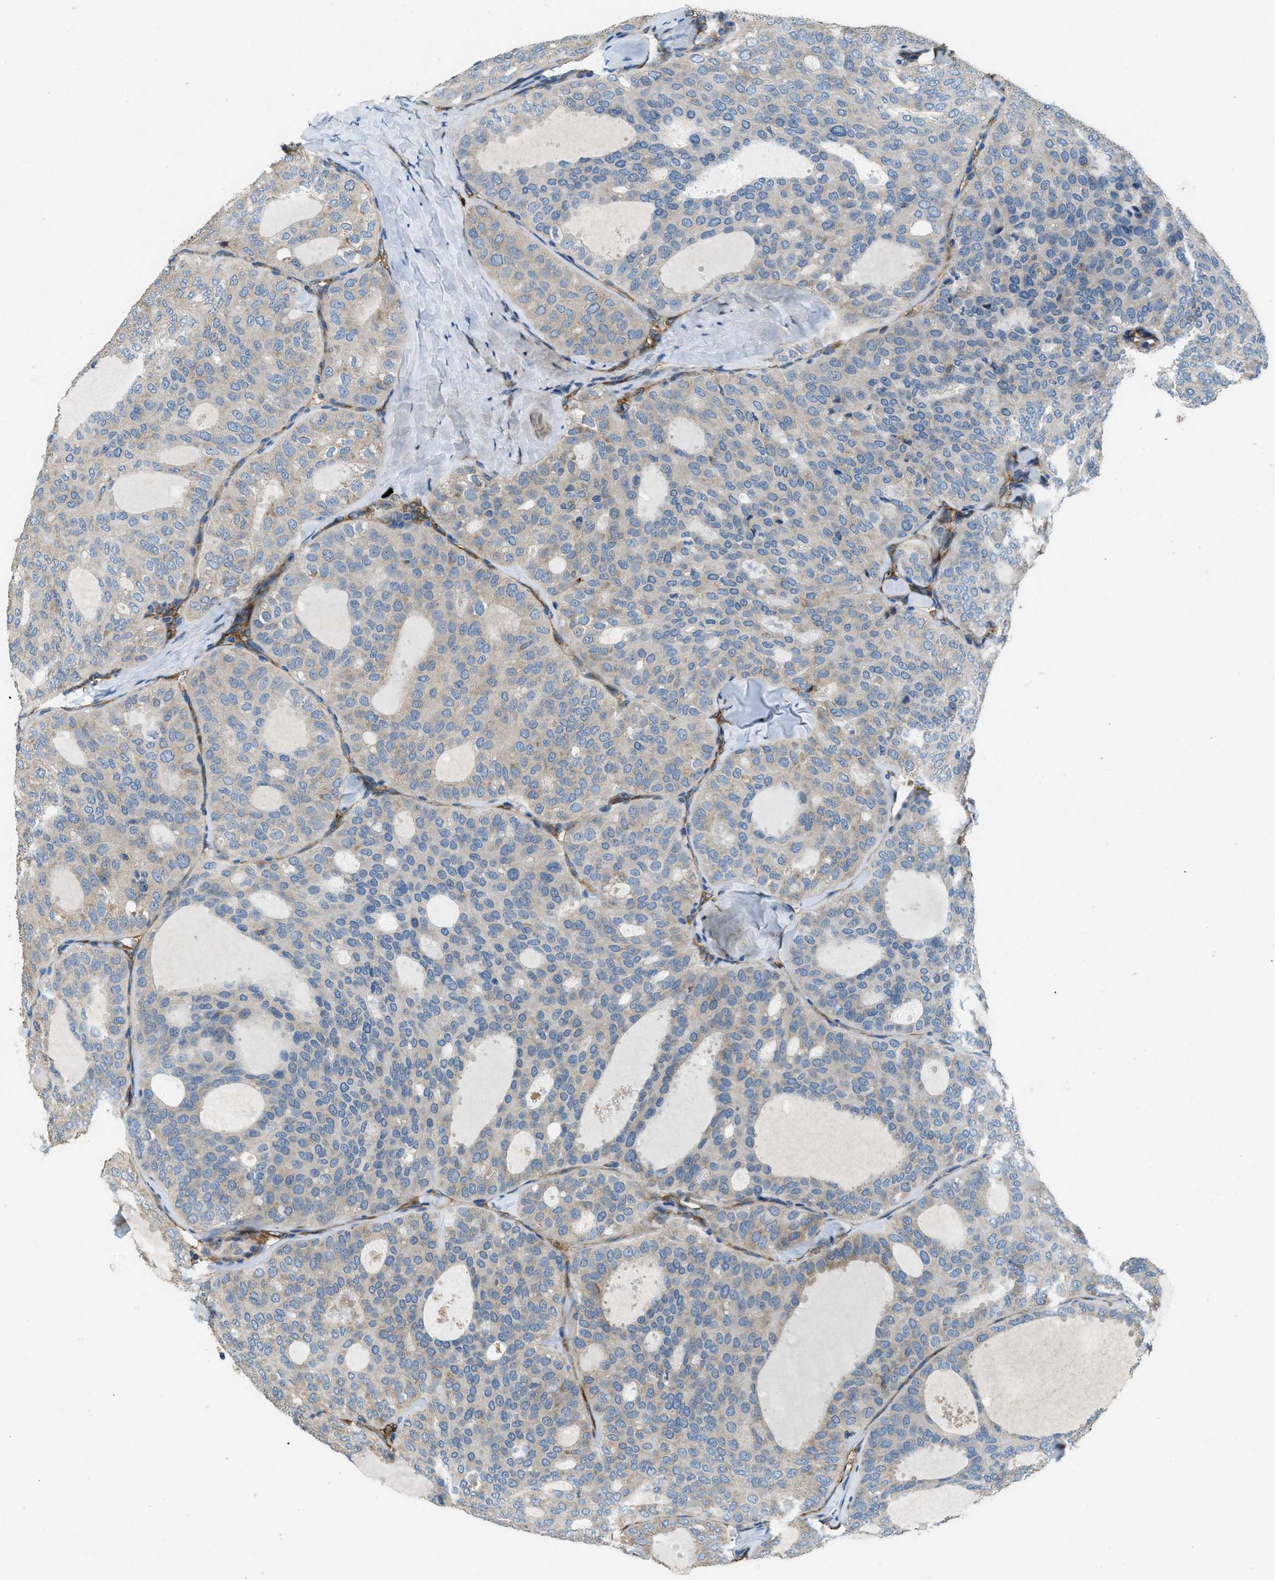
{"staining": {"intensity": "weak", "quantity": "<25%", "location": "cytoplasmic/membranous"}, "tissue": "thyroid cancer", "cell_type": "Tumor cells", "image_type": "cancer", "snomed": [{"axis": "morphology", "description": "Follicular adenoma carcinoma, NOS"}, {"axis": "topography", "description": "Thyroid gland"}], "caption": "An immunohistochemistry (IHC) histopathology image of thyroid cancer is shown. There is no staining in tumor cells of thyroid cancer.", "gene": "GIMAP8", "patient": {"sex": "male", "age": 75}}